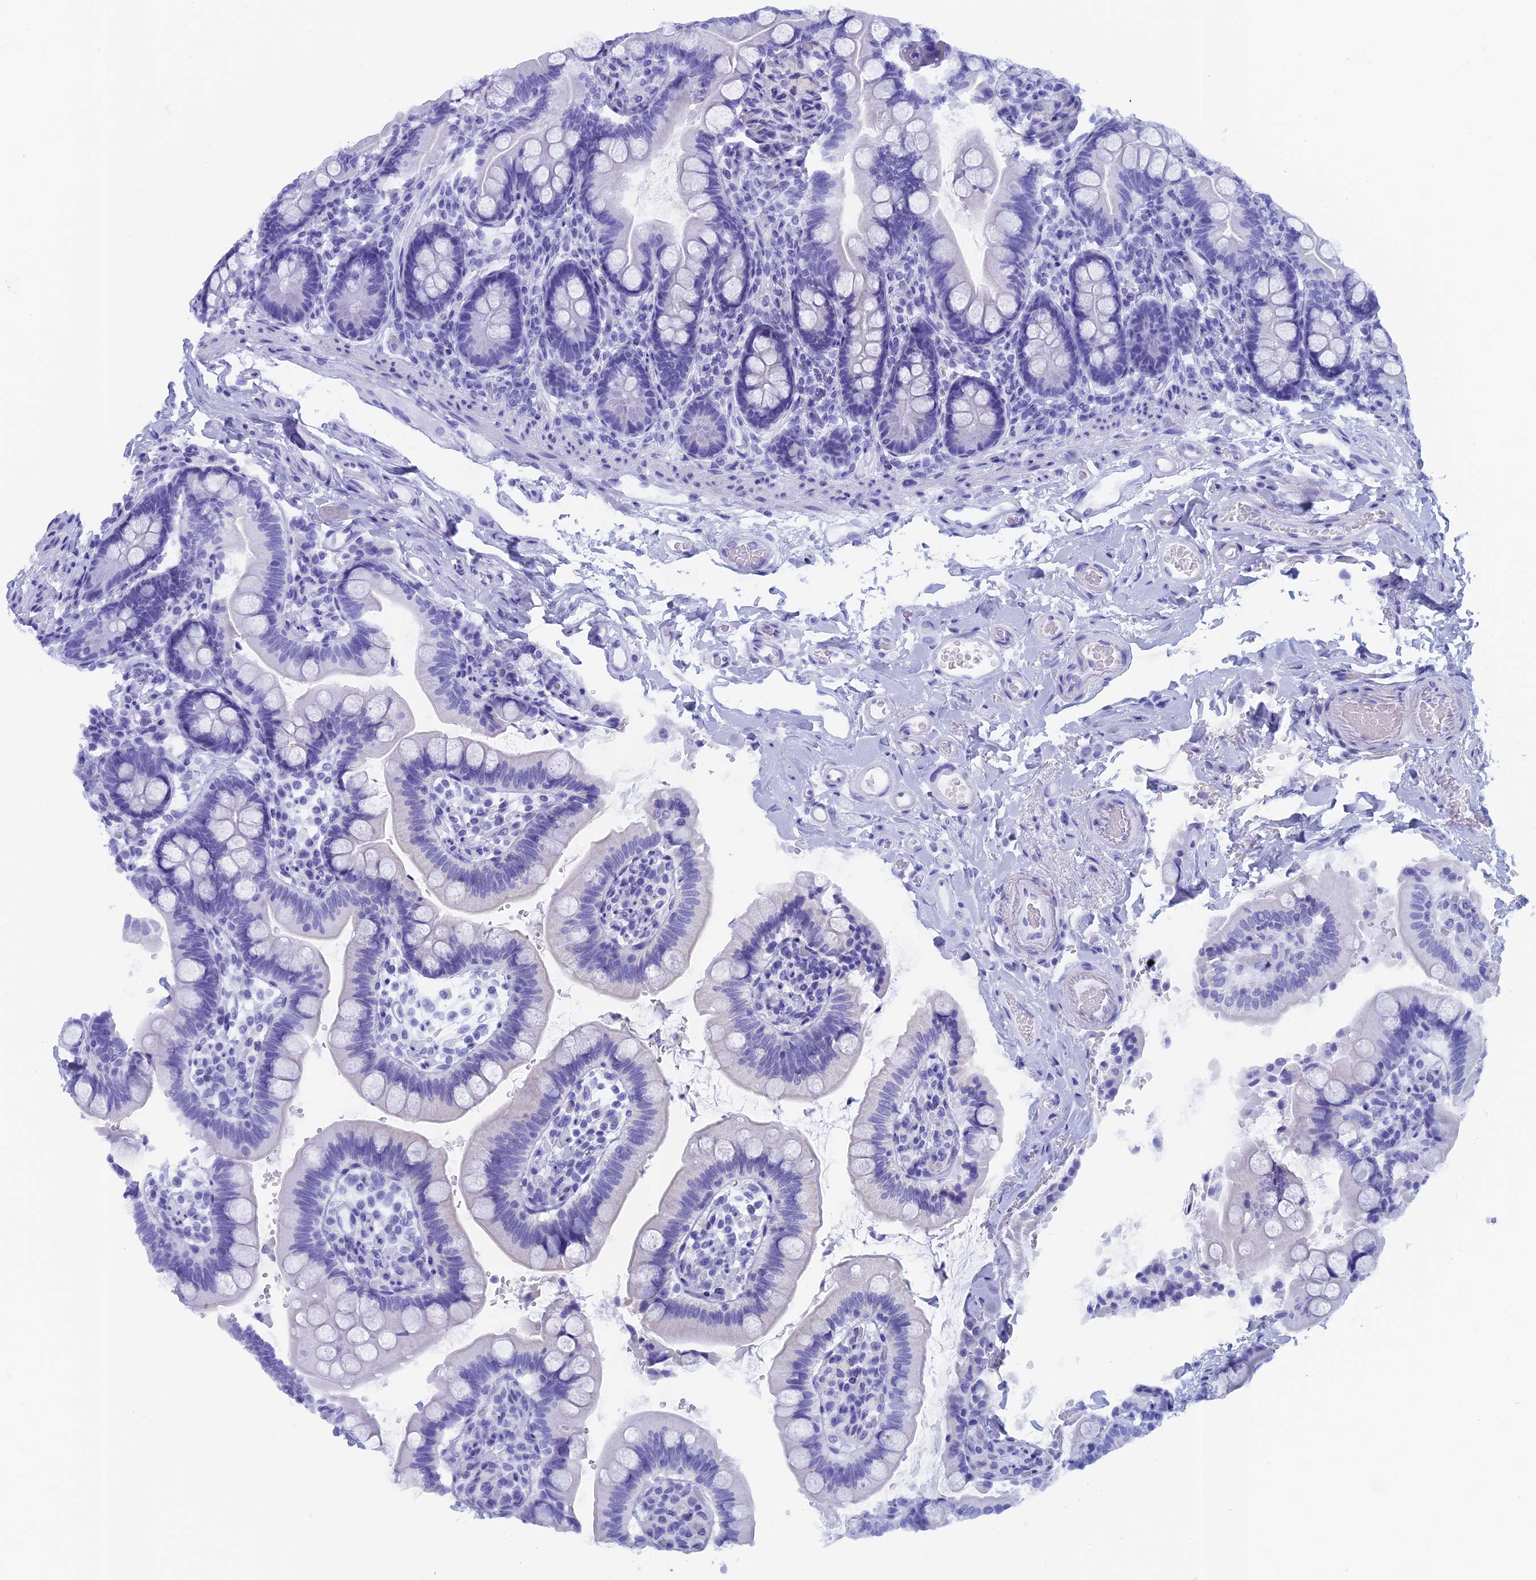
{"staining": {"intensity": "negative", "quantity": "none", "location": "none"}, "tissue": "small intestine", "cell_type": "Glandular cells", "image_type": "normal", "snomed": [{"axis": "morphology", "description": "Normal tissue, NOS"}, {"axis": "topography", "description": "Small intestine"}], "caption": "DAB immunohistochemical staining of normal small intestine displays no significant staining in glandular cells.", "gene": "CAPS", "patient": {"sex": "female", "age": 64}}